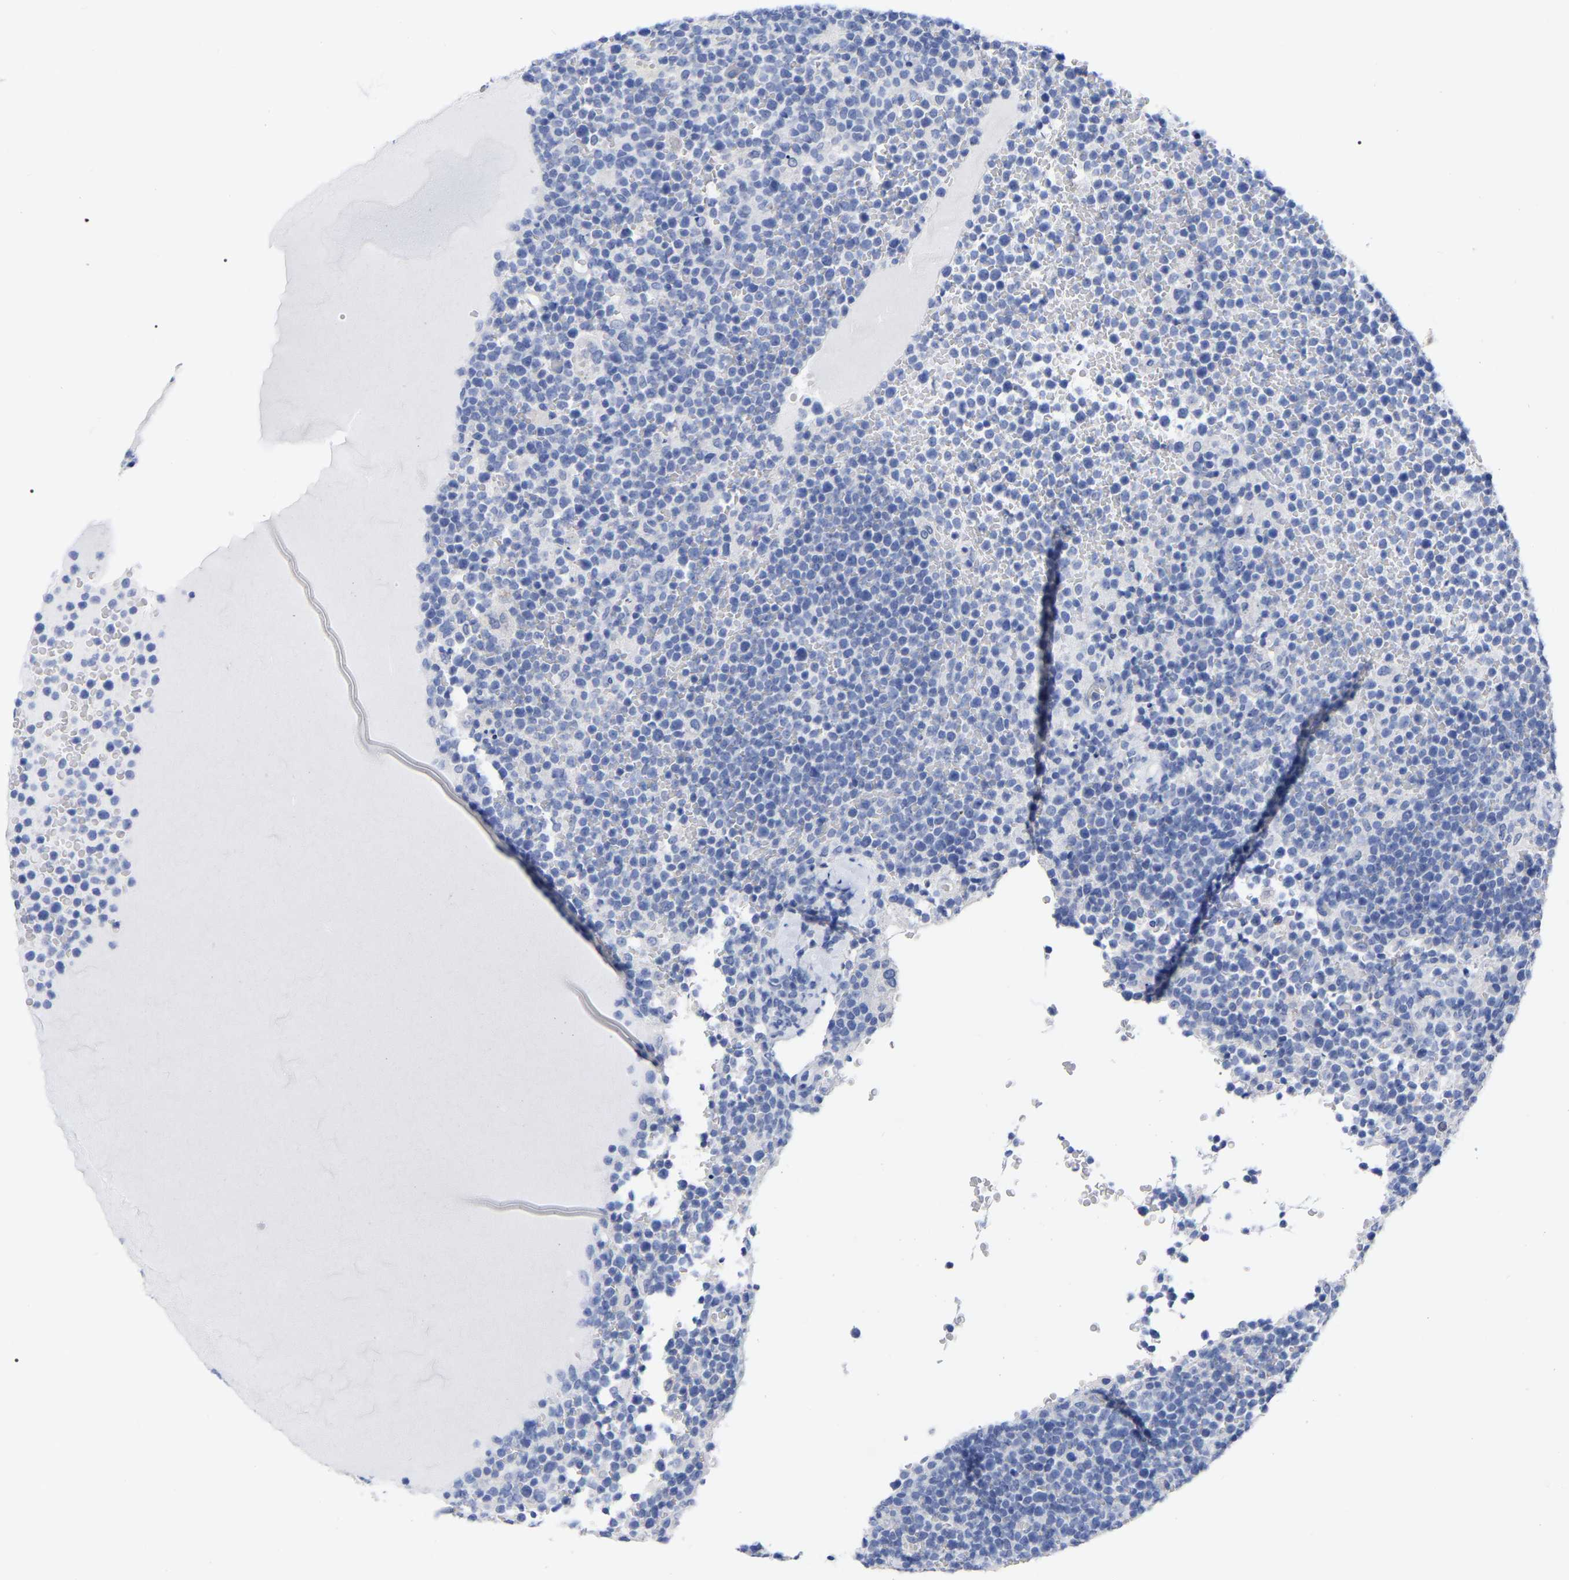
{"staining": {"intensity": "negative", "quantity": "none", "location": "none"}, "tissue": "lymphoma", "cell_type": "Tumor cells", "image_type": "cancer", "snomed": [{"axis": "morphology", "description": "Malignant lymphoma, non-Hodgkin's type, High grade"}, {"axis": "topography", "description": "Lymph node"}], "caption": "High power microscopy photomicrograph of an immunohistochemistry photomicrograph of malignant lymphoma, non-Hodgkin's type (high-grade), revealing no significant staining in tumor cells.", "gene": "ANXA13", "patient": {"sex": "male", "age": 61}}